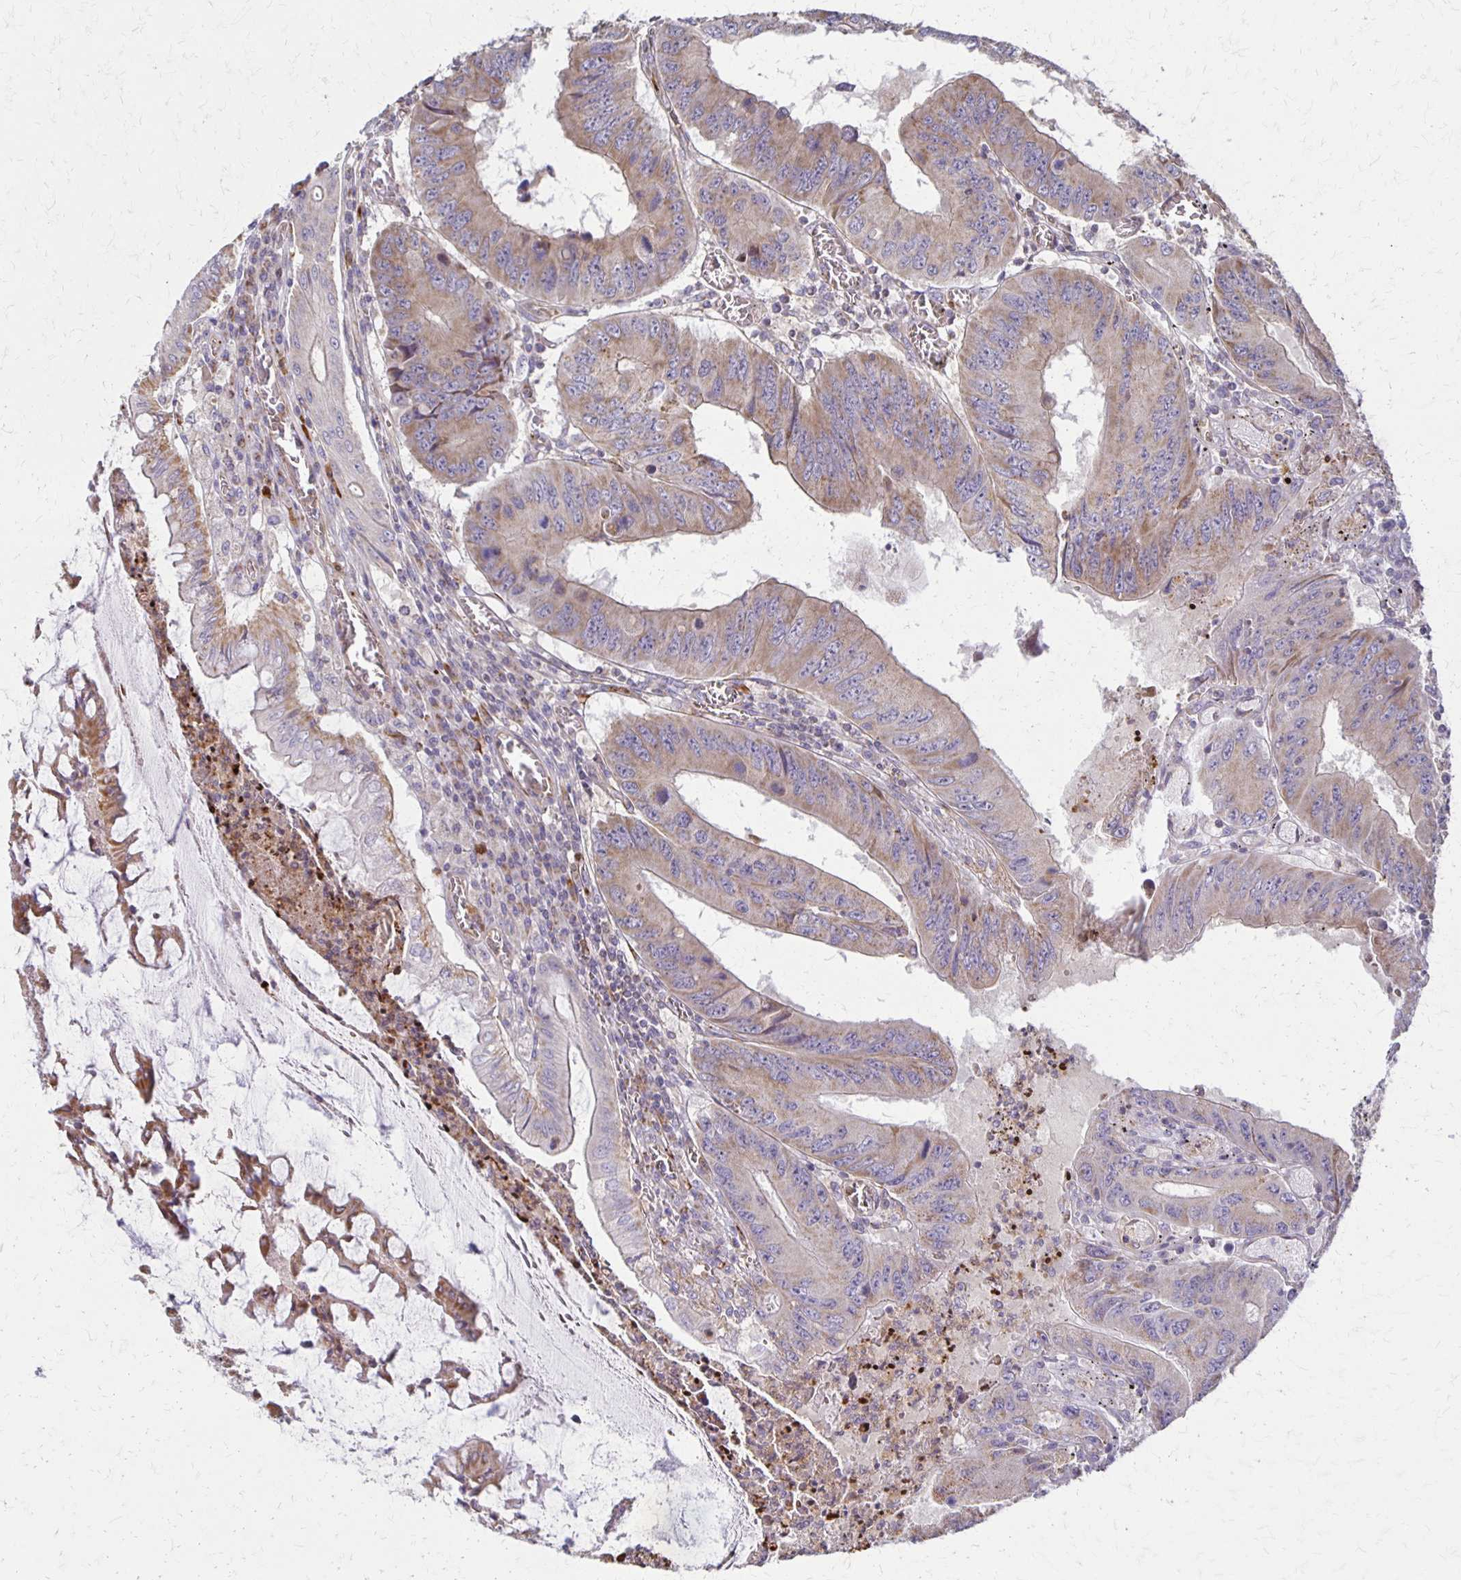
{"staining": {"intensity": "weak", "quantity": "25%-75%", "location": "cytoplasmic/membranous"}, "tissue": "colorectal cancer", "cell_type": "Tumor cells", "image_type": "cancer", "snomed": [{"axis": "morphology", "description": "Adenocarcinoma, NOS"}, {"axis": "topography", "description": "Colon"}], "caption": "Colorectal cancer (adenocarcinoma) tissue exhibits weak cytoplasmic/membranous staining in about 25%-75% of tumor cells, visualized by immunohistochemistry.", "gene": "EIF4EBP2", "patient": {"sex": "male", "age": 53}}